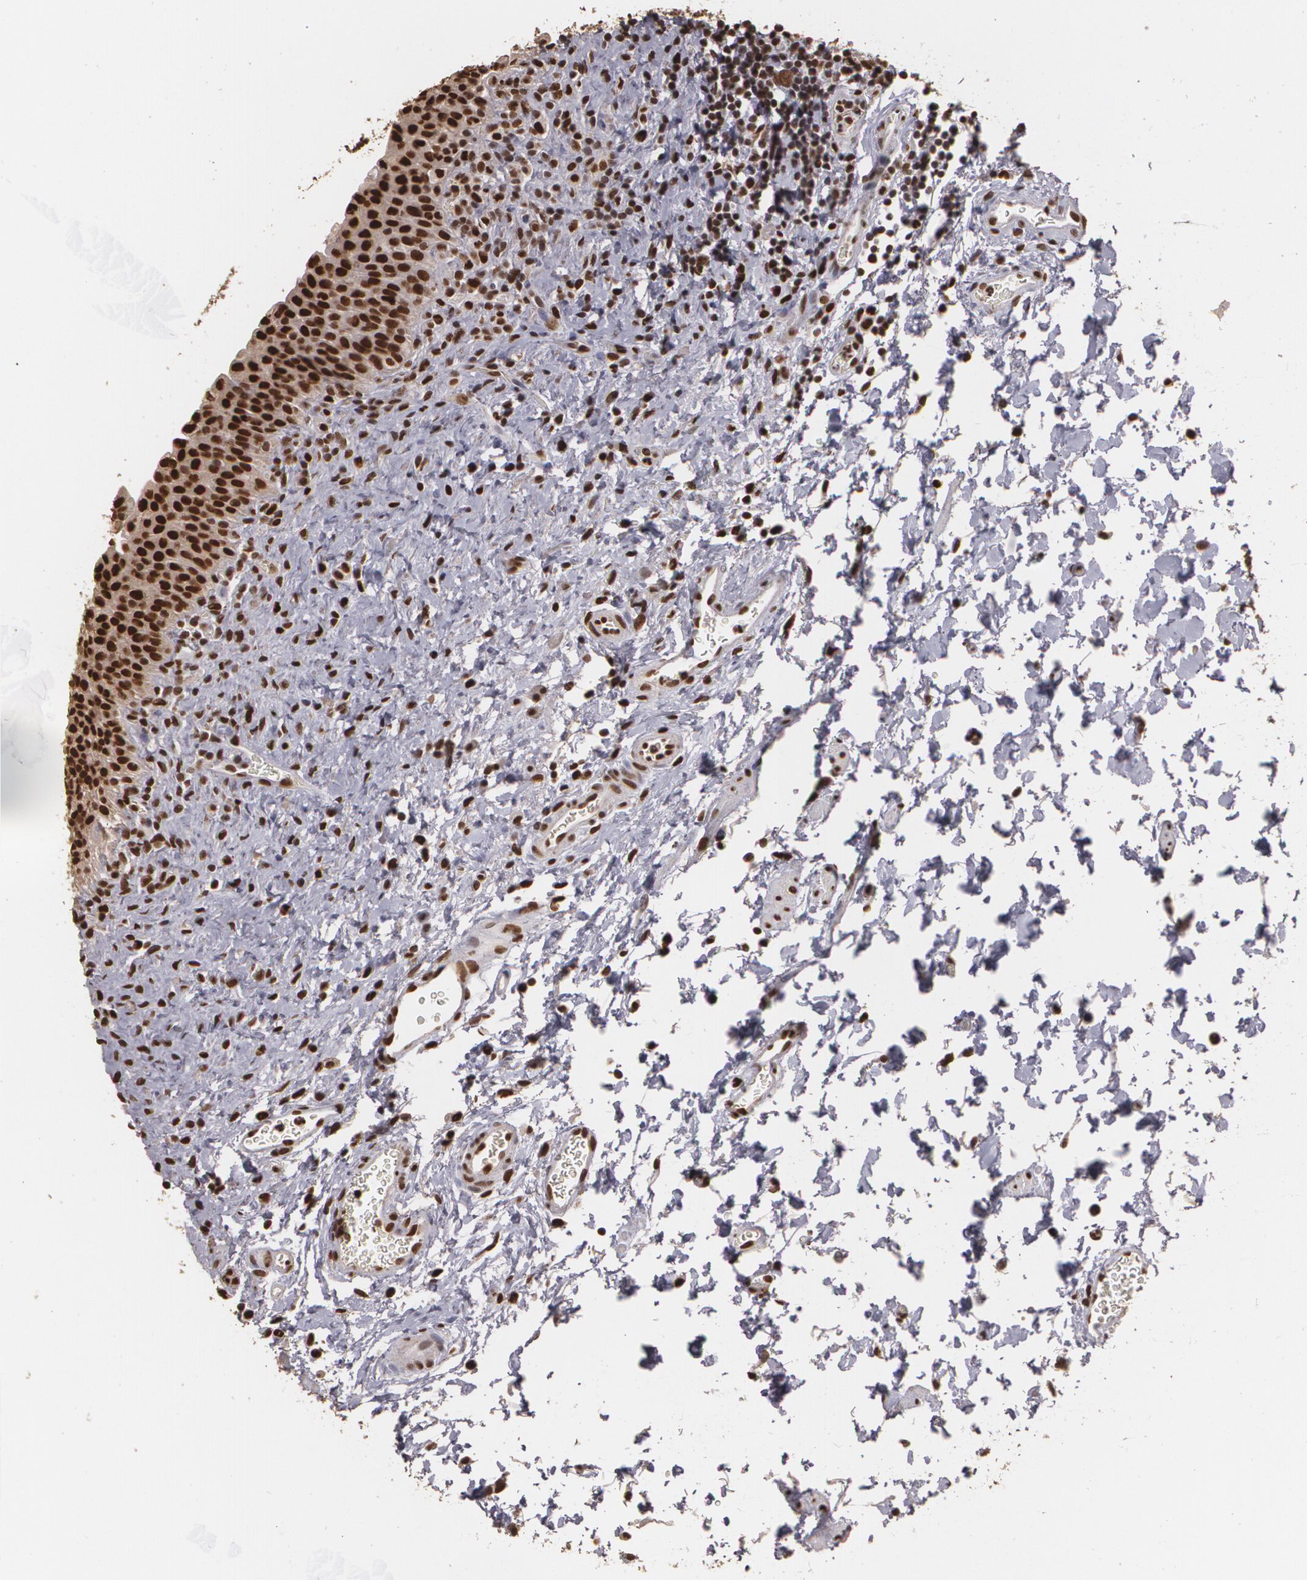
{"staining": {"intensity": "strong", "quantity": ">75%", "location": "nuclear"}, "tissue": "urinary bladder", "cell_type": "Urothelial cells", "image_type": "normal", "snomed": [{"axis": "morphology", "description": "Normal tissue, NOS"}, {"axis": "topography", "description": "Urinary bladder"}], "caption": "Urinary bladder stained with IHC reveals strong nuclear expression in approximately >75% of urothelial cells. (DAB (3,3'-diaminobenzidine) IHC, brown staining for protein, blue staining for nuclei).", "gene": "RCOR1", "patient": {"sex": "male", "age": 51}}